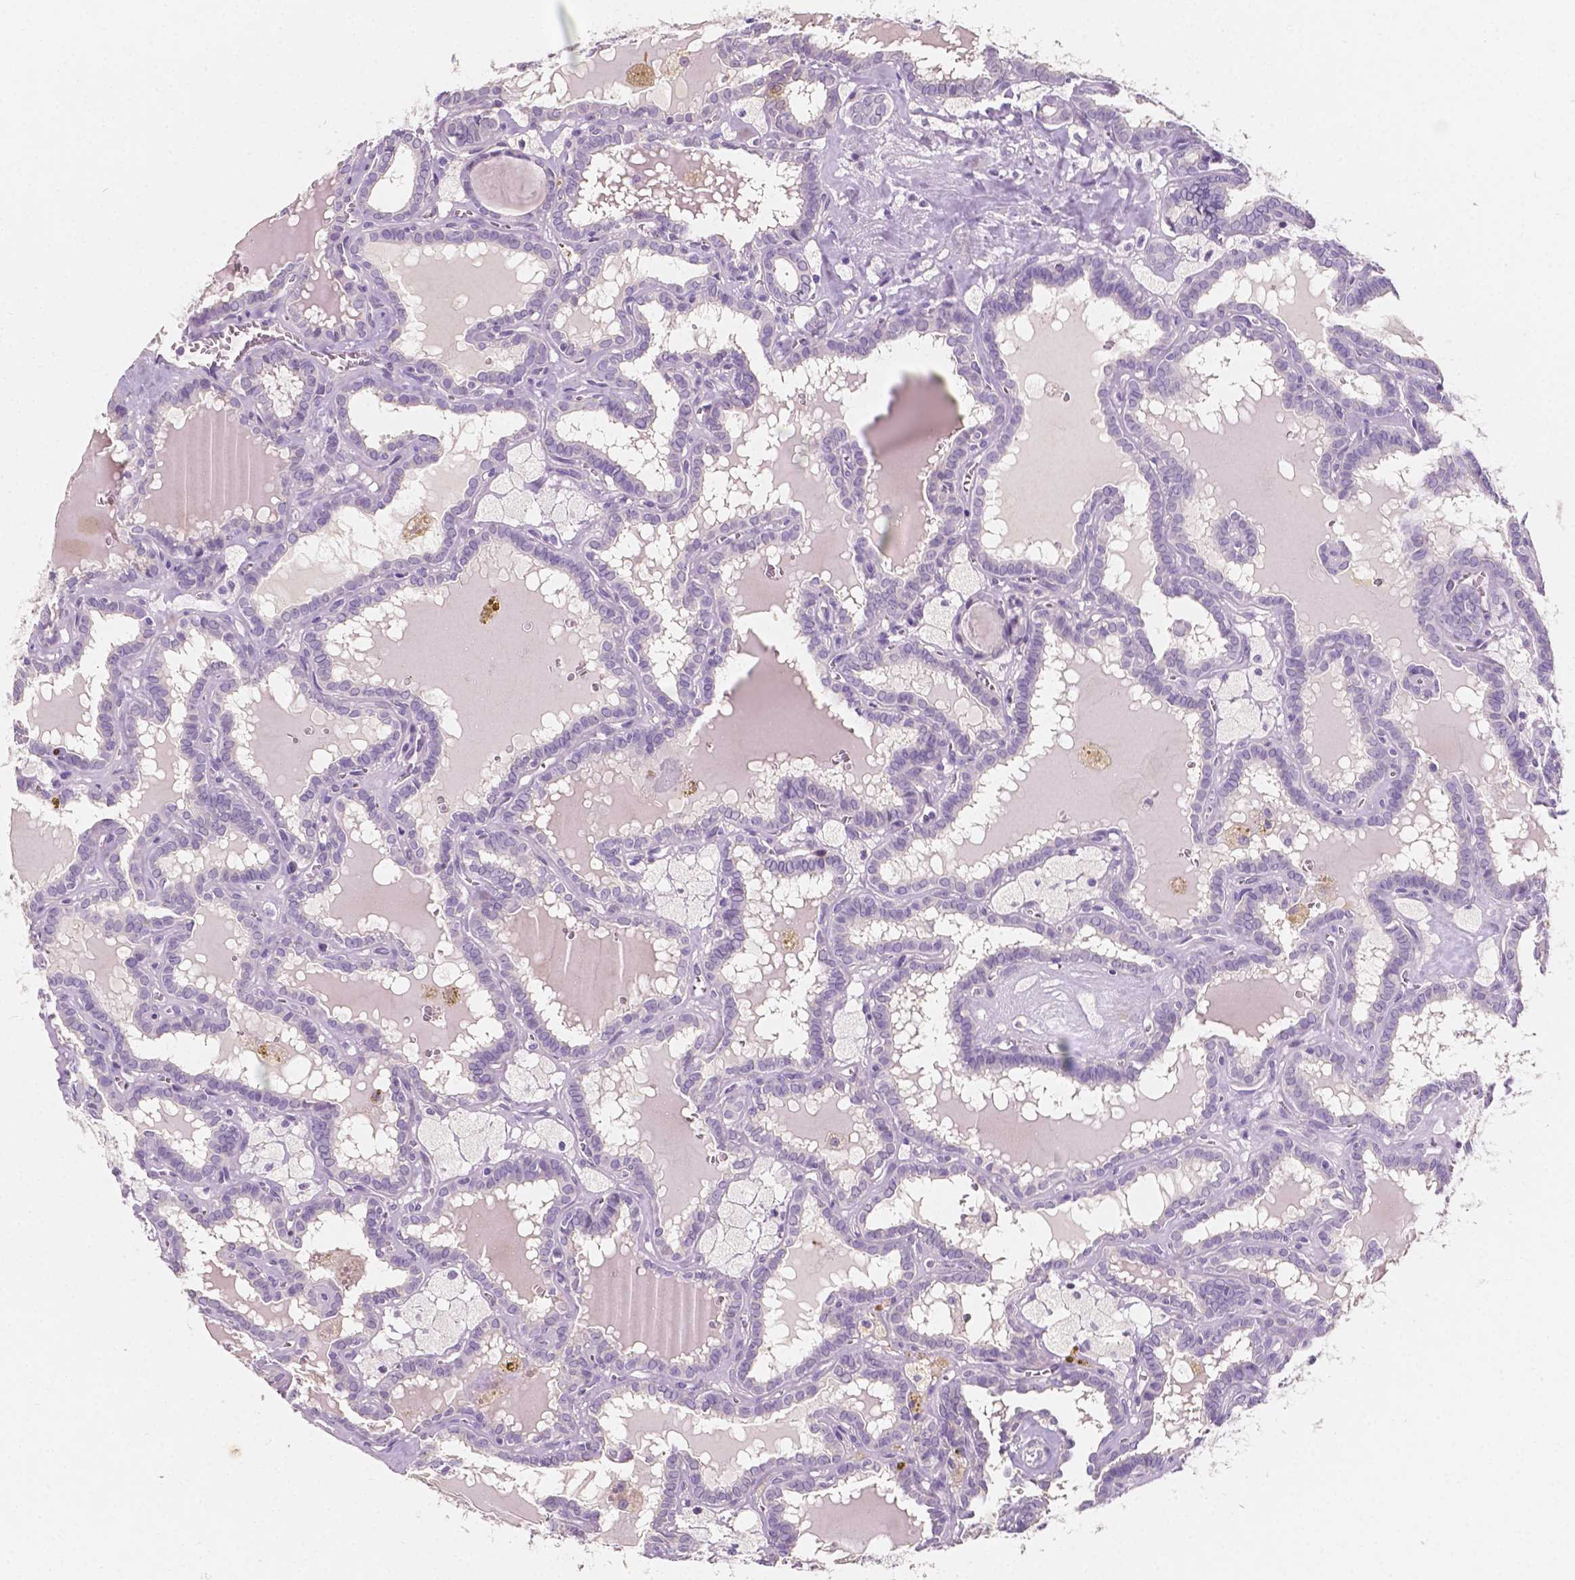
{"staining": {"intensity": "negative", "quantity": "none", "location": "none"}, "tissue": "thyroid cancer", "cell_type": "Tumor cells", "image_type": "cancer", "snomed": [{"axis": "morphology", "description": "Papillary adenocarcinoma, NOS"}, {"axis": "topography", "description": "Thyroid gland"}], "caption": "Thyroid cancer (papillary adenocarcinoma) was stained to show a protein in brown. There is no significant positivity in tumor cells.", "gene": "TAL1", "patient": {"sex": "female", "age": 39}}